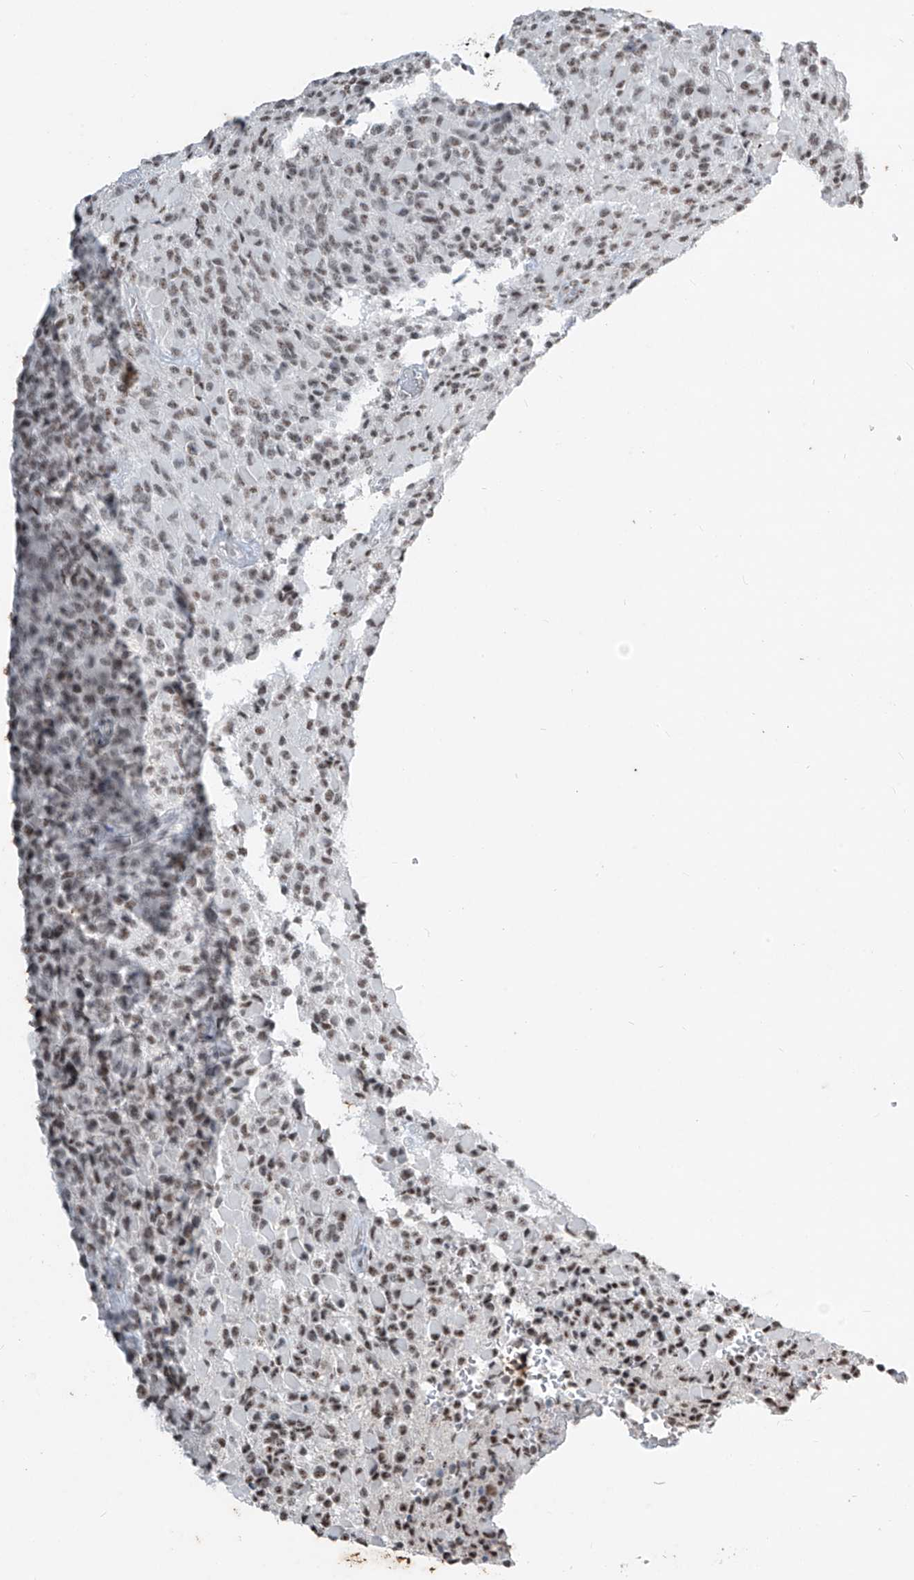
{"staining": {"intensity": "weak", "quantity": "25%-75%", "location": "nuclear"}, "tissue": "glioma", "cell_type": "Tumor cells", "image_type": "cancer", "snomed": [{"axis": "morphology", "description": "Glioma, malignant, High grade"}, {"axis": "topography", "description": "Brain"}], "caption": "Immunohistochemical staining of malignant glioma (high-grade) reveals low levels of weak nuclear staining in approximately 25%-75% of tumor cells.", "gene": "TFEC", "patient": {"sex": "male", "age": 71}}